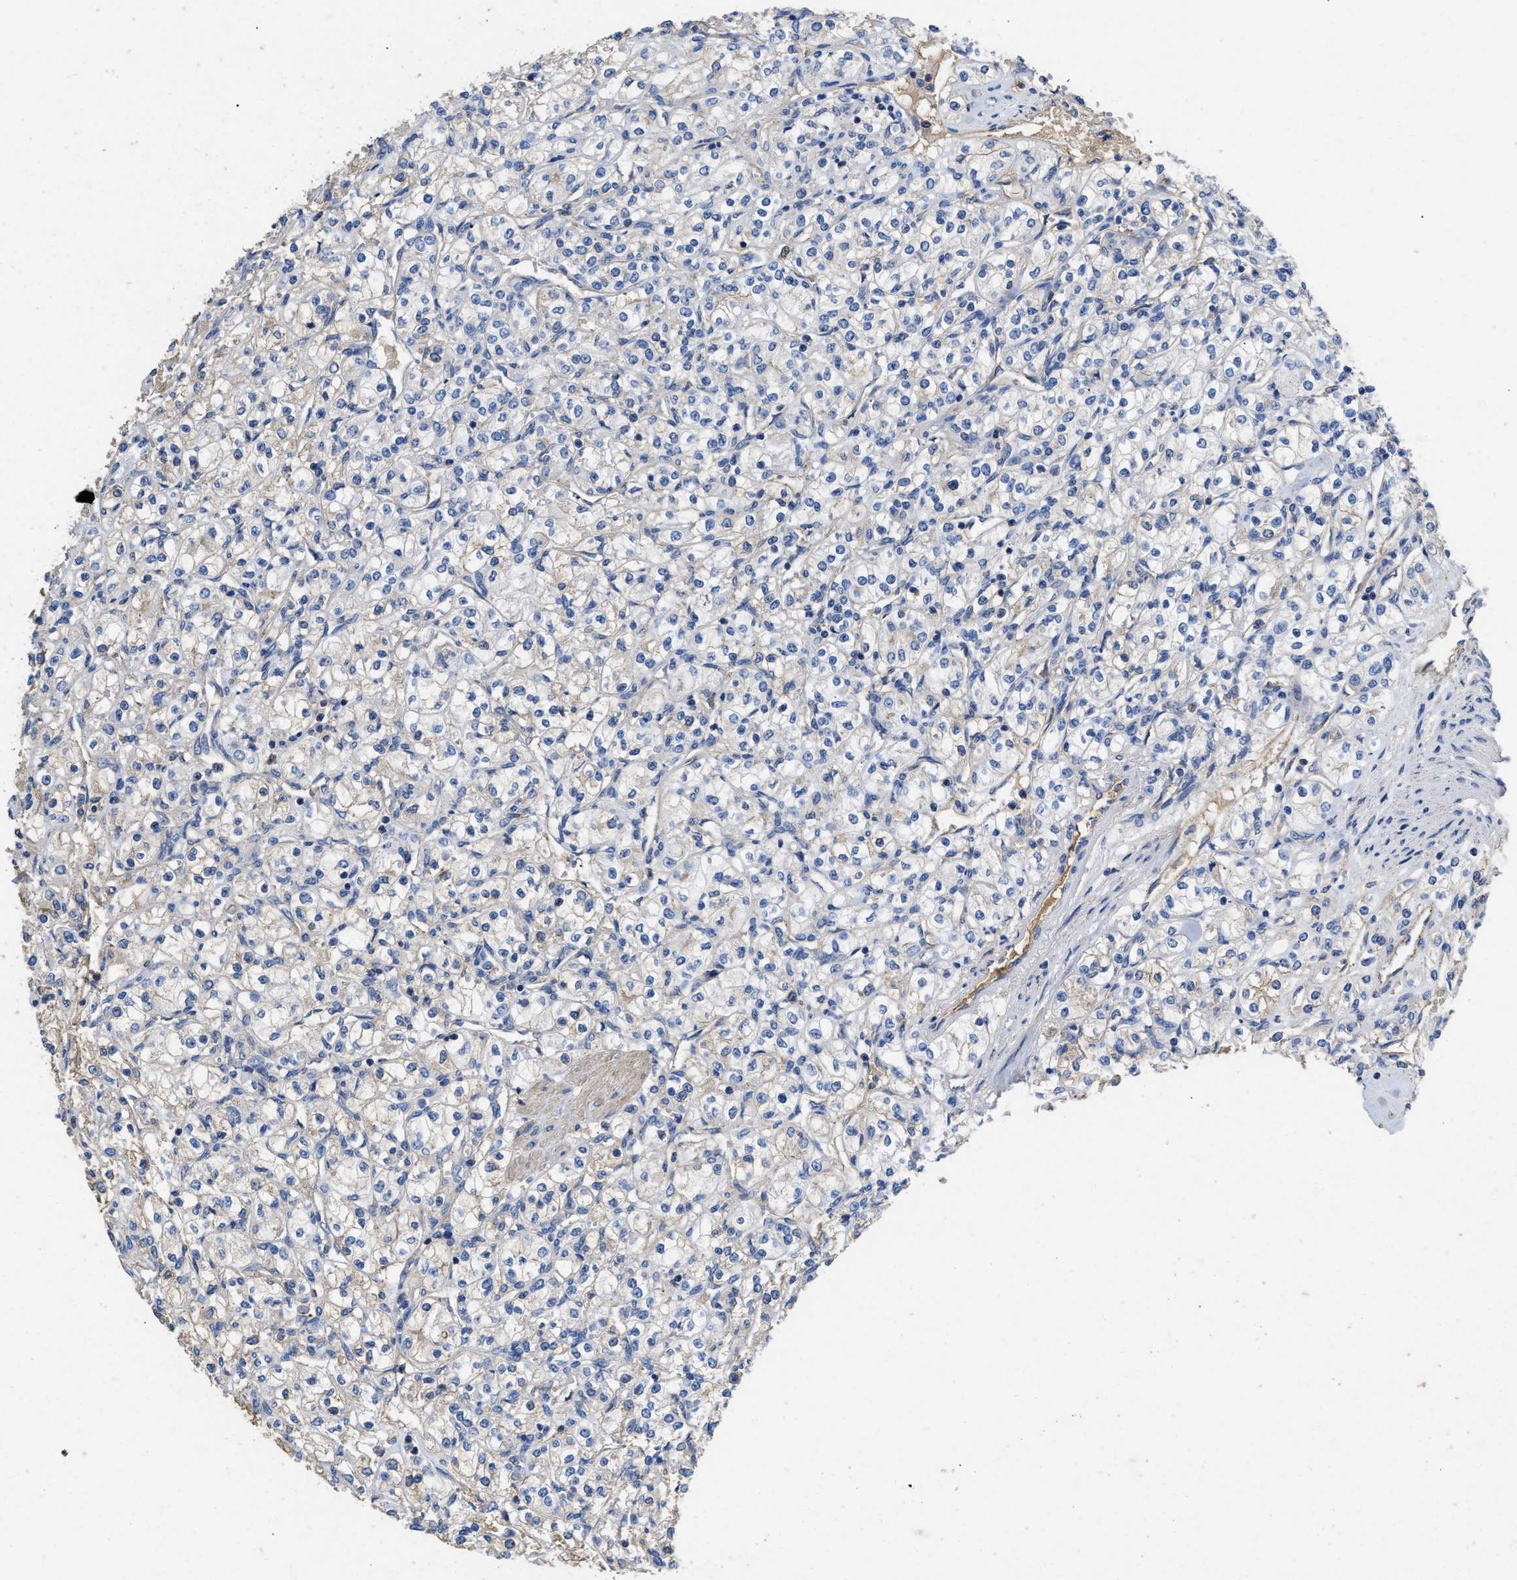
{"staining": {"intensity": "negative", "quantity": "none", "location": "none"}, "tissue": "renal cancer", "cell_type": "Tumor cells", "image_type": "cancer", "snomed": [{"axis": "morphology", "description": "Adenocarcinoma, NOS"}, {"axis": "topography", "description": "Kidney"}], "caption": "The image exhibits no staining of tumor cells in adenocarcinoma (renal).", "gene": "USP4", "patient": {"sex": "male", "age": 77}}